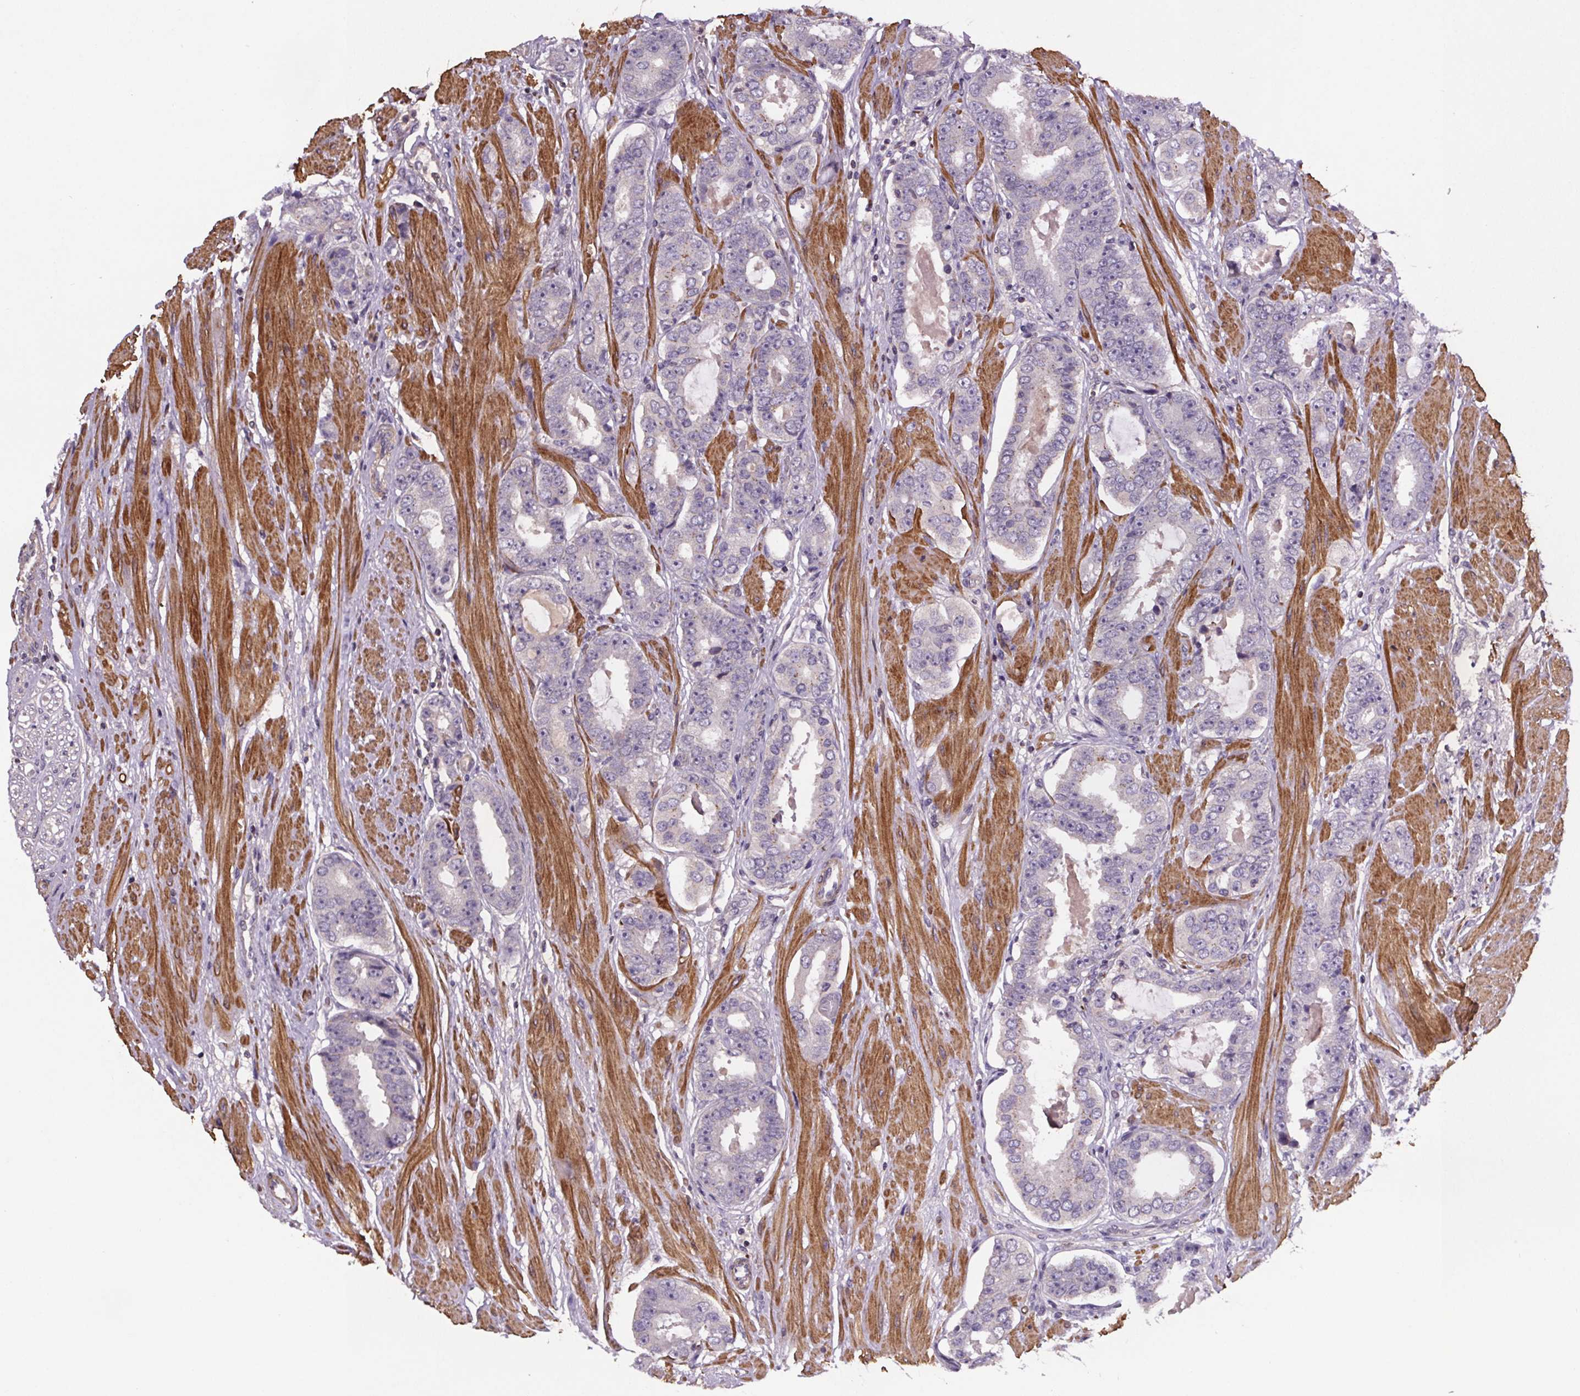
{"staining": {"intensity": "negative", "quantity": "none", "location": "none"}, "tissue": "prostate cancer", "cell_type": "Tumor cells", "image_type": "cancer", "snomed": [{"axis": "morphology", "description": "Adenocarcinoma, High grade"}, {"axis": "topography", "description": "Prostate"}], "caption": "An immunohistochemistry micrograph of adenocarcinoma (high-grade) (prostate) is shown. There is no staining in tumor cells of adenocarcinoma (high-grade) (prostate). (DAB immunohistochemistry (IHC) visualized using brightfield microscopy, high magnification).", "gene": "CLN3", "patient": {"sex": "male", "age": 63}}